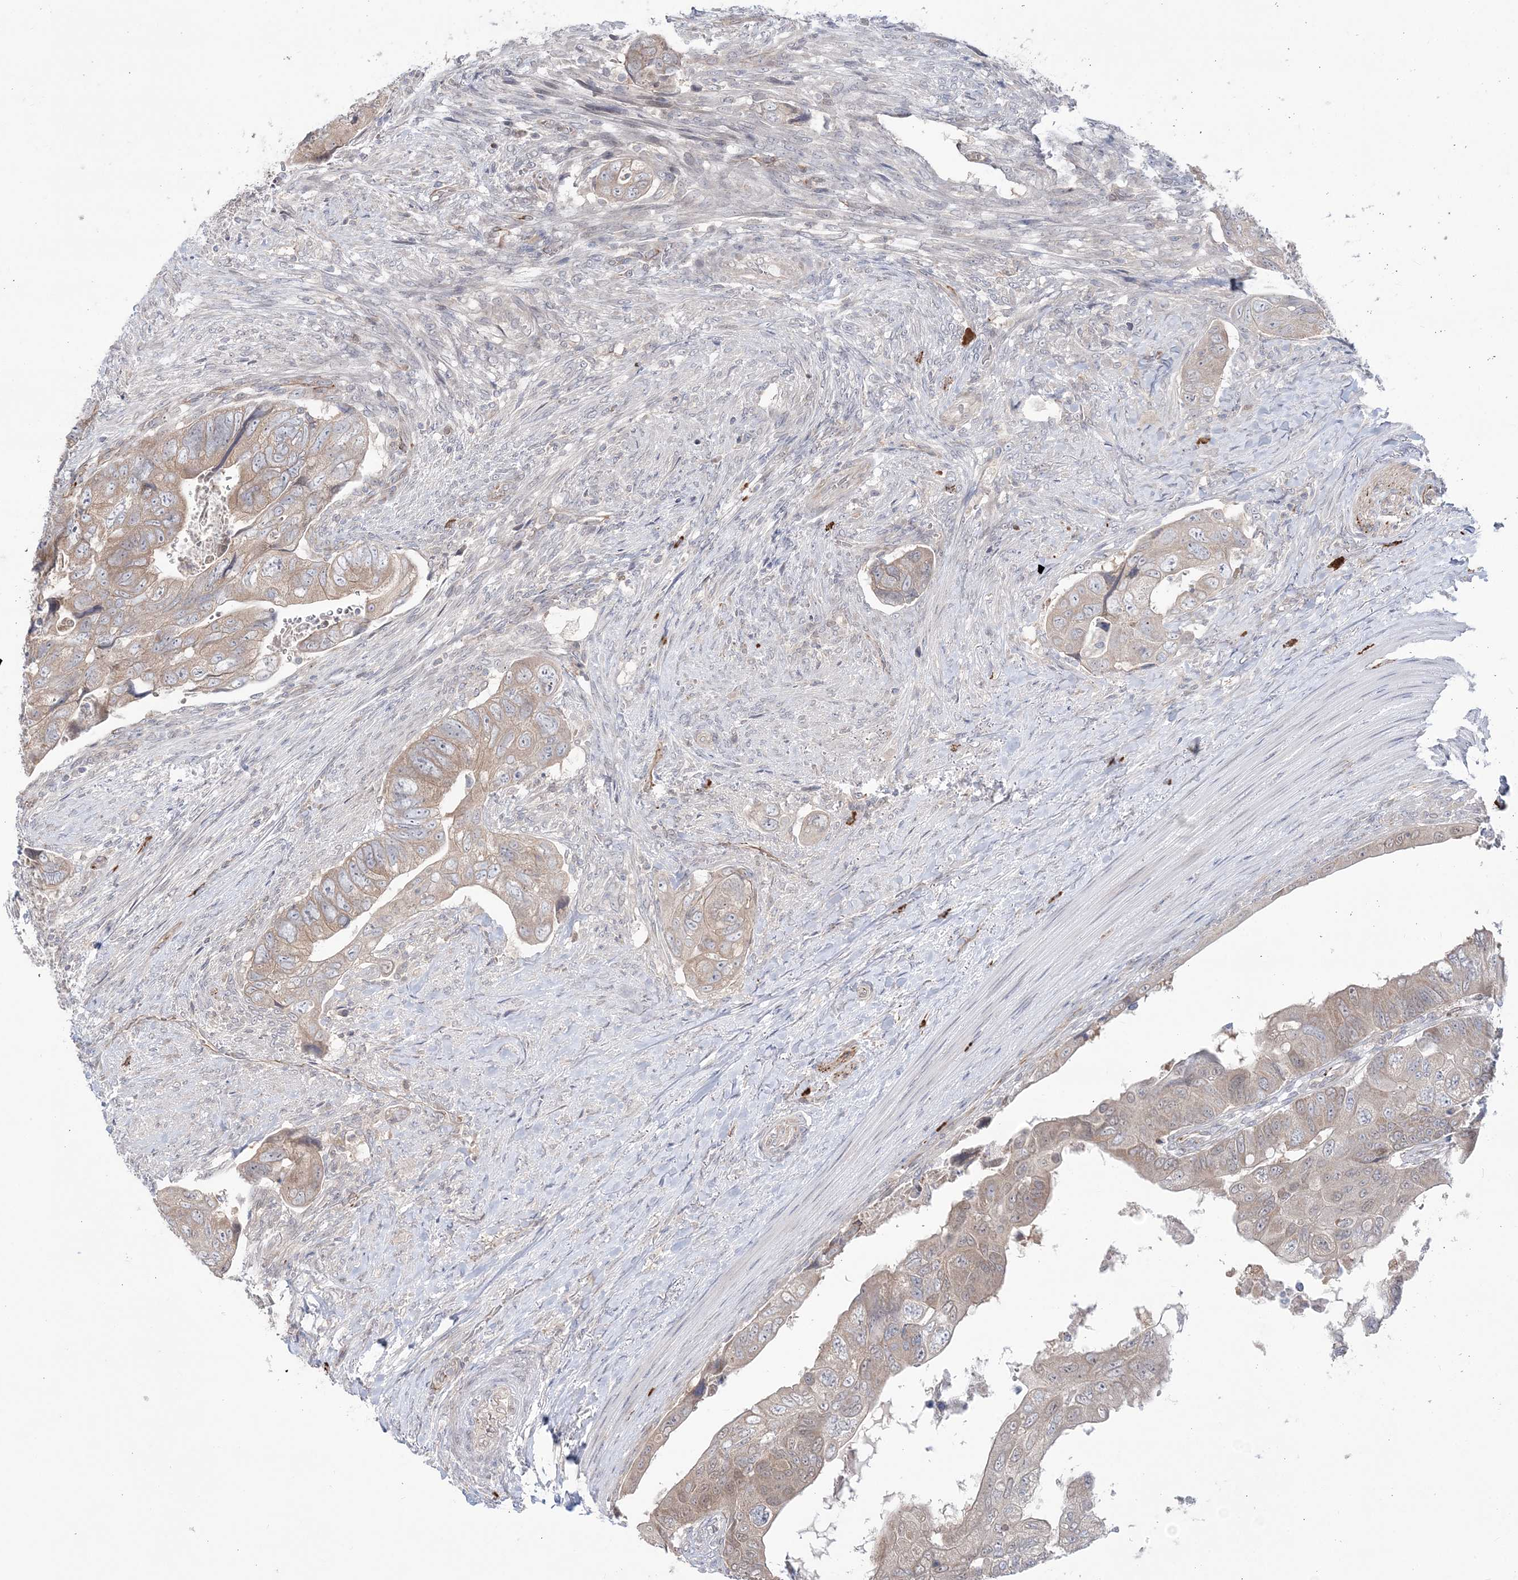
{"staining": {"intensity": "weak", "quantity": "25%-75%", "location": "cytoplasmic/membranous"}, "tissue": "colorectal cancer", "cell_type": "Tumor cells", "image_type": "cancer", "snomed": [{"axis": "morphology", "description": "Adenocarcinoma, NOS"}, {"axis": "topography", "description": "Rectum"}], "caption": "Adenocarcinoma (colorectal) stained with a brown dye reveals weak cytoplasmic/membranous positive expression in approximately 25%-75% of tumor cells.", "gene": "DHX57", "patient": {"sex": "male", "age": 63}}